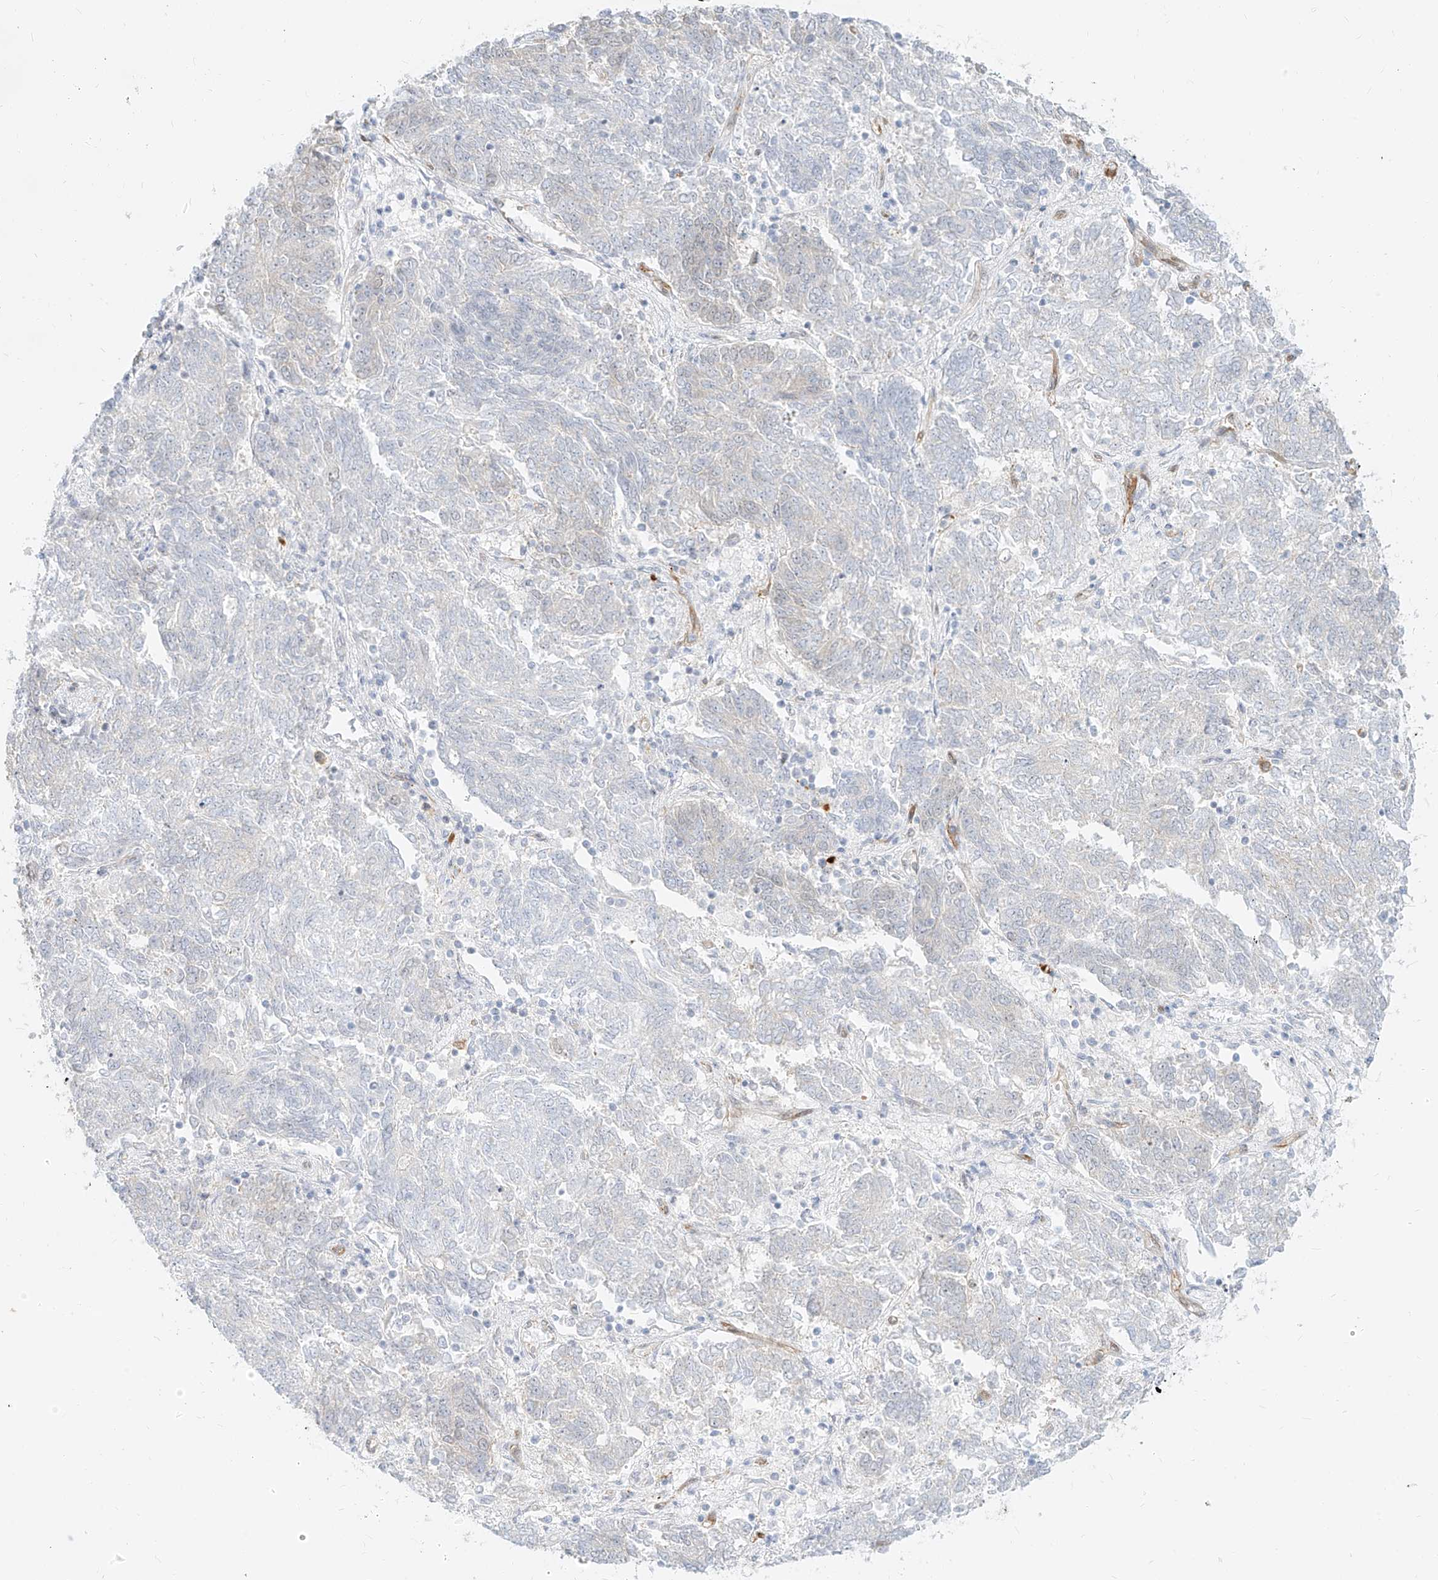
{"staining": {"intensity": "negative", "quantity": "none", "location": "none"}, "tissue": "endometrial cancer", "cell_type": "Tumor cells", "image_type": "cancer", "snomed": [{"axis": "morphology", "description": "Adenocarcinoma, NOS"}, {"axis": "topography", "description": "Endometrium"}], "caption": "Immunohistochemistry photomicrograph of neoplastic tissue: human adenocarcinoma (endometrial) stained with DAB (3,3'-diaminobenzidine) shows no significant protein expression in tumor cells. (DAB IHC with hematoxylin counter stain).", "gene": "NHSL1", "patient": {"sex": "female", "age": 80}}